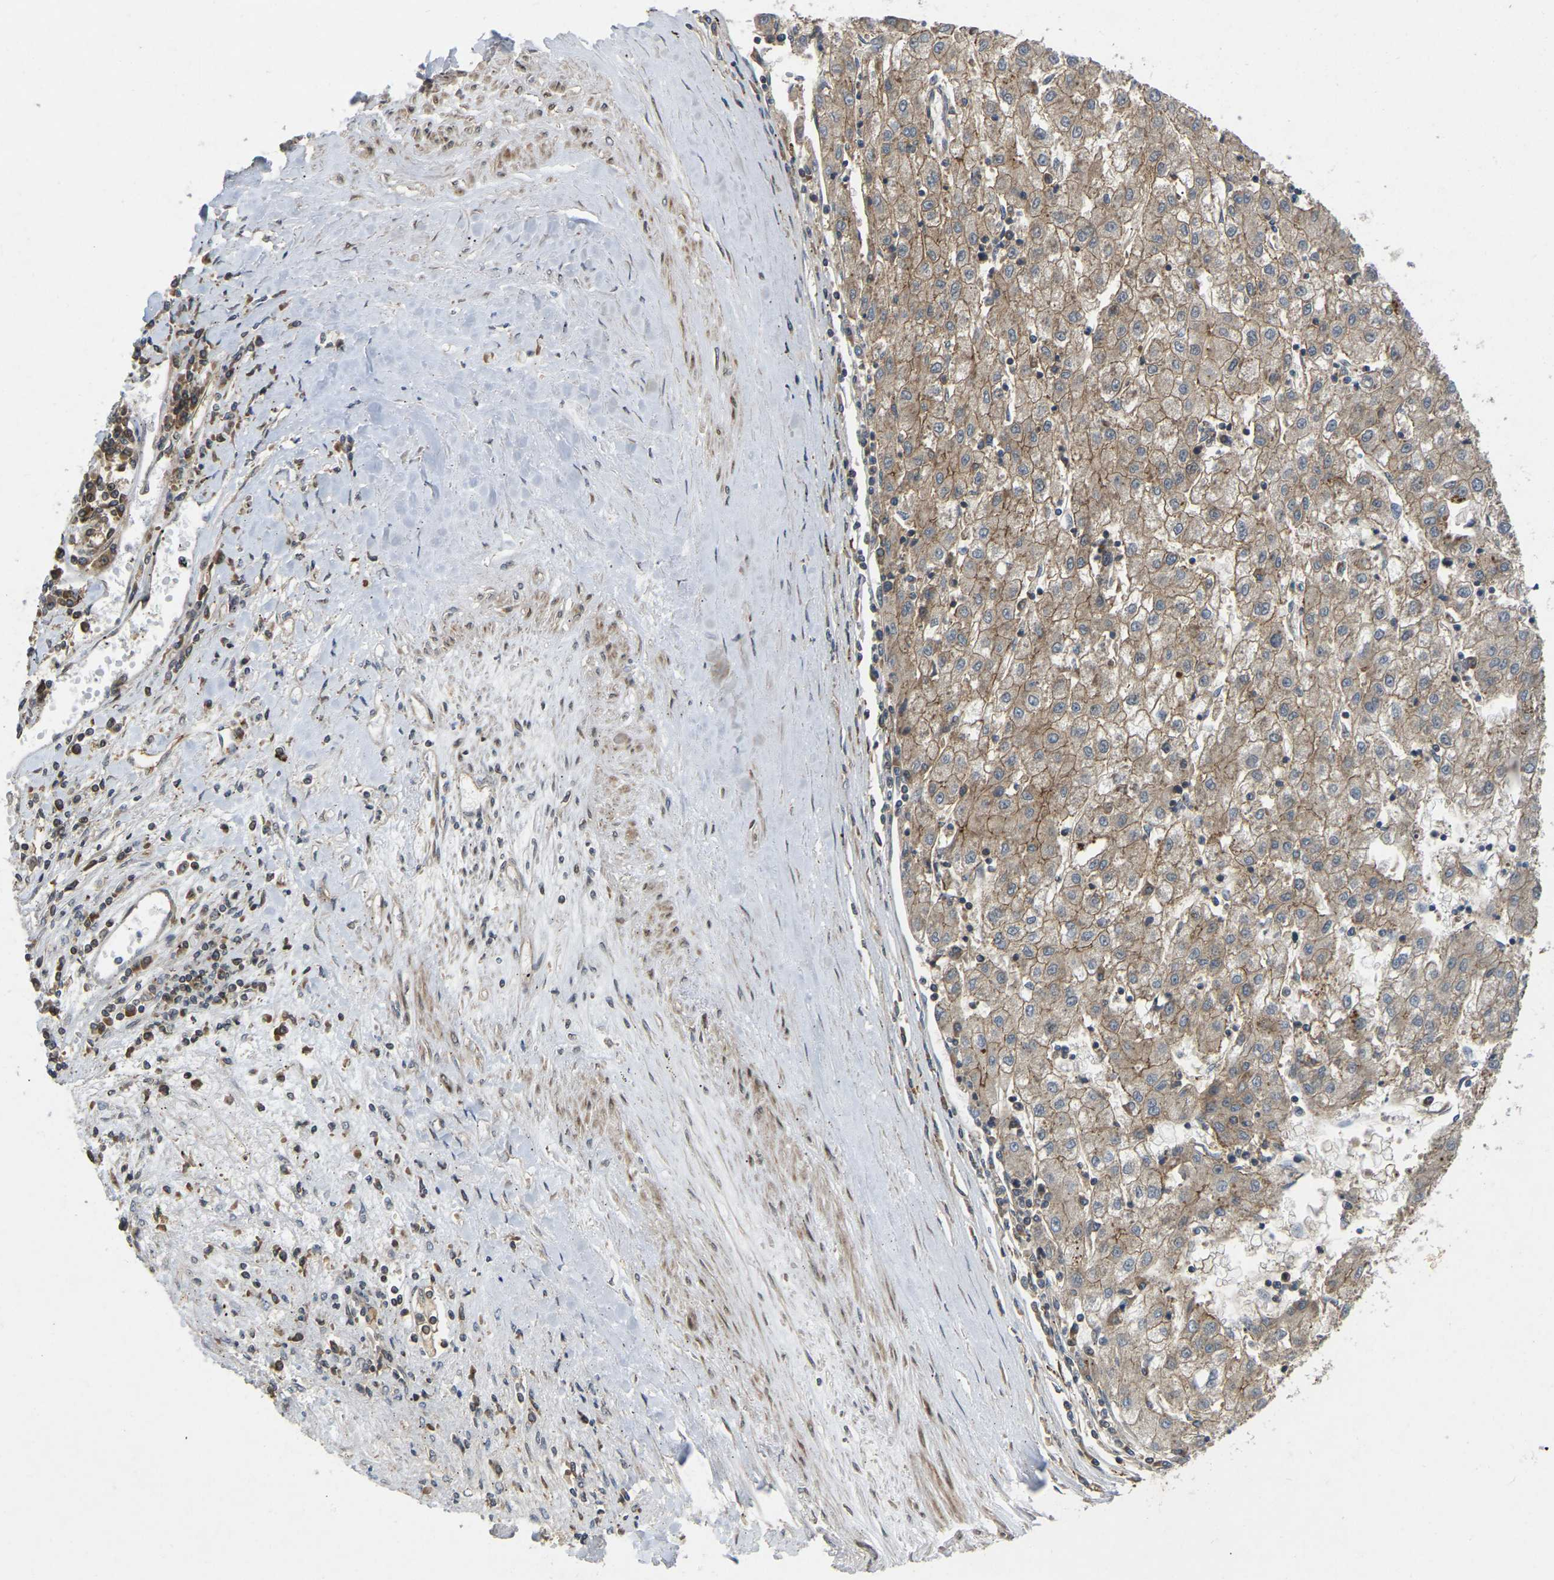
{"staining": {"intensity": "weak", "quantity": ">75%", "location": "cytoplasmic/membranous"}, "tissue": "liver cancer", "cell_type": "Tumor cells", "image_type": "cancer", "snomed": [{"axis": "morphology", "description": "Carcinoma, Hepatocellular, NOS"}, {"axis": "topography", "description": "Liver"}], "caption": "Protein analysis of liver cancer (hepatocellular carcinoma) tissue shows weak cytoplasmic/membranous positivity in about >75% of tumor cells.", "gene": "KIAA1549", "patient": {"sex": "male", "age": 72}}